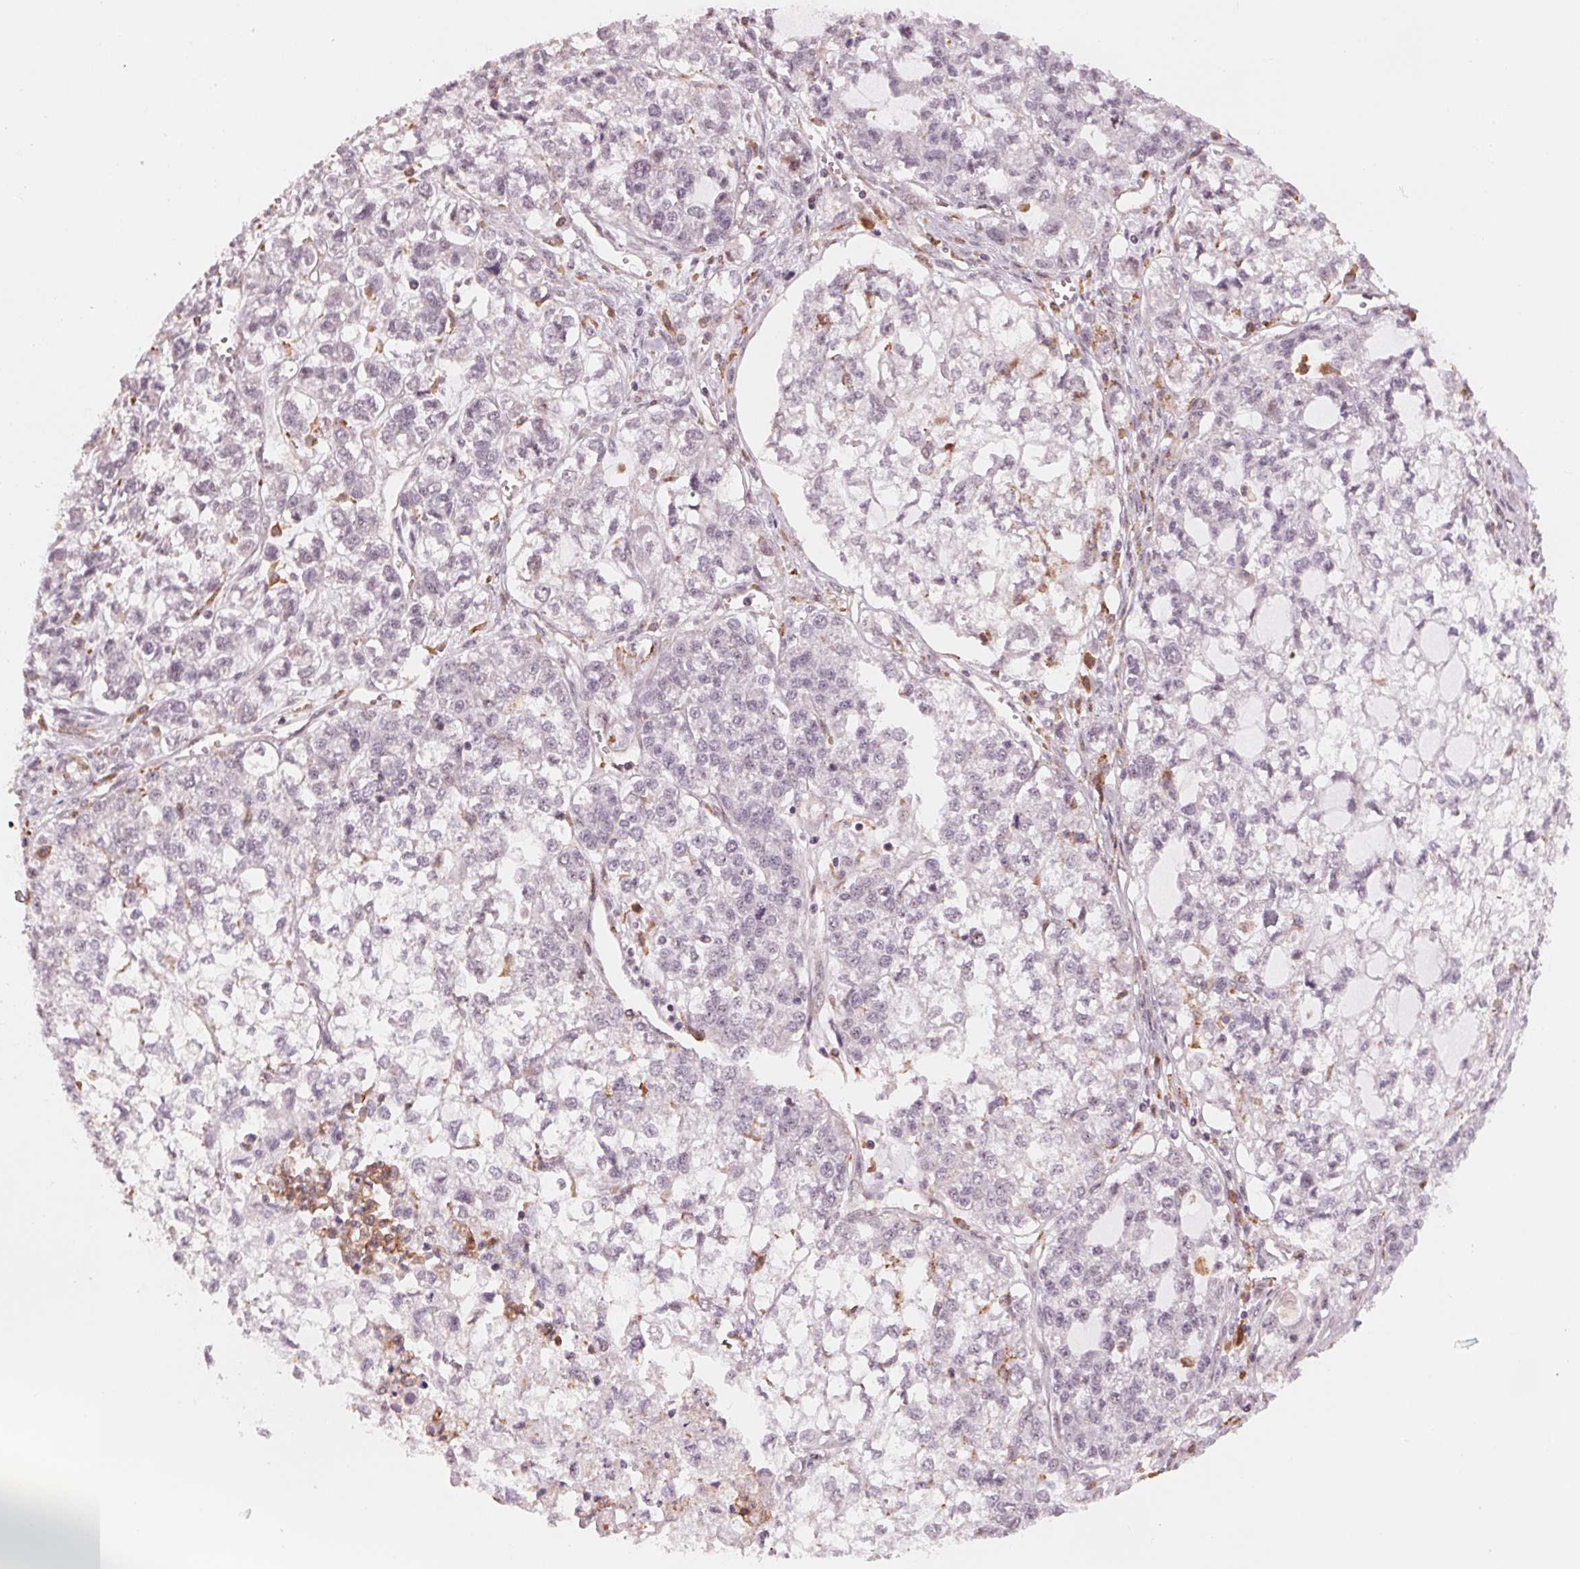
{"staining": {"intensity": "negative", "quantity": "none", "location": "none"}, "tissue": "ovarian cancer", "cell_type": "Tumor cells", "image_type": "cancer", "snomed": [{"axis": "morphology", "description": "Carcinoma, endometroid"}, {"axis": "topography", "description": "Ovary"}], "caption": "This is an immunohistochemistry (IHC) histopathology image of ovarian cancer (endometroid carcinoma). There is no expression in tumor cells.", "gene": "IL9R", "patient": {"sex": "female", "age": 64}}